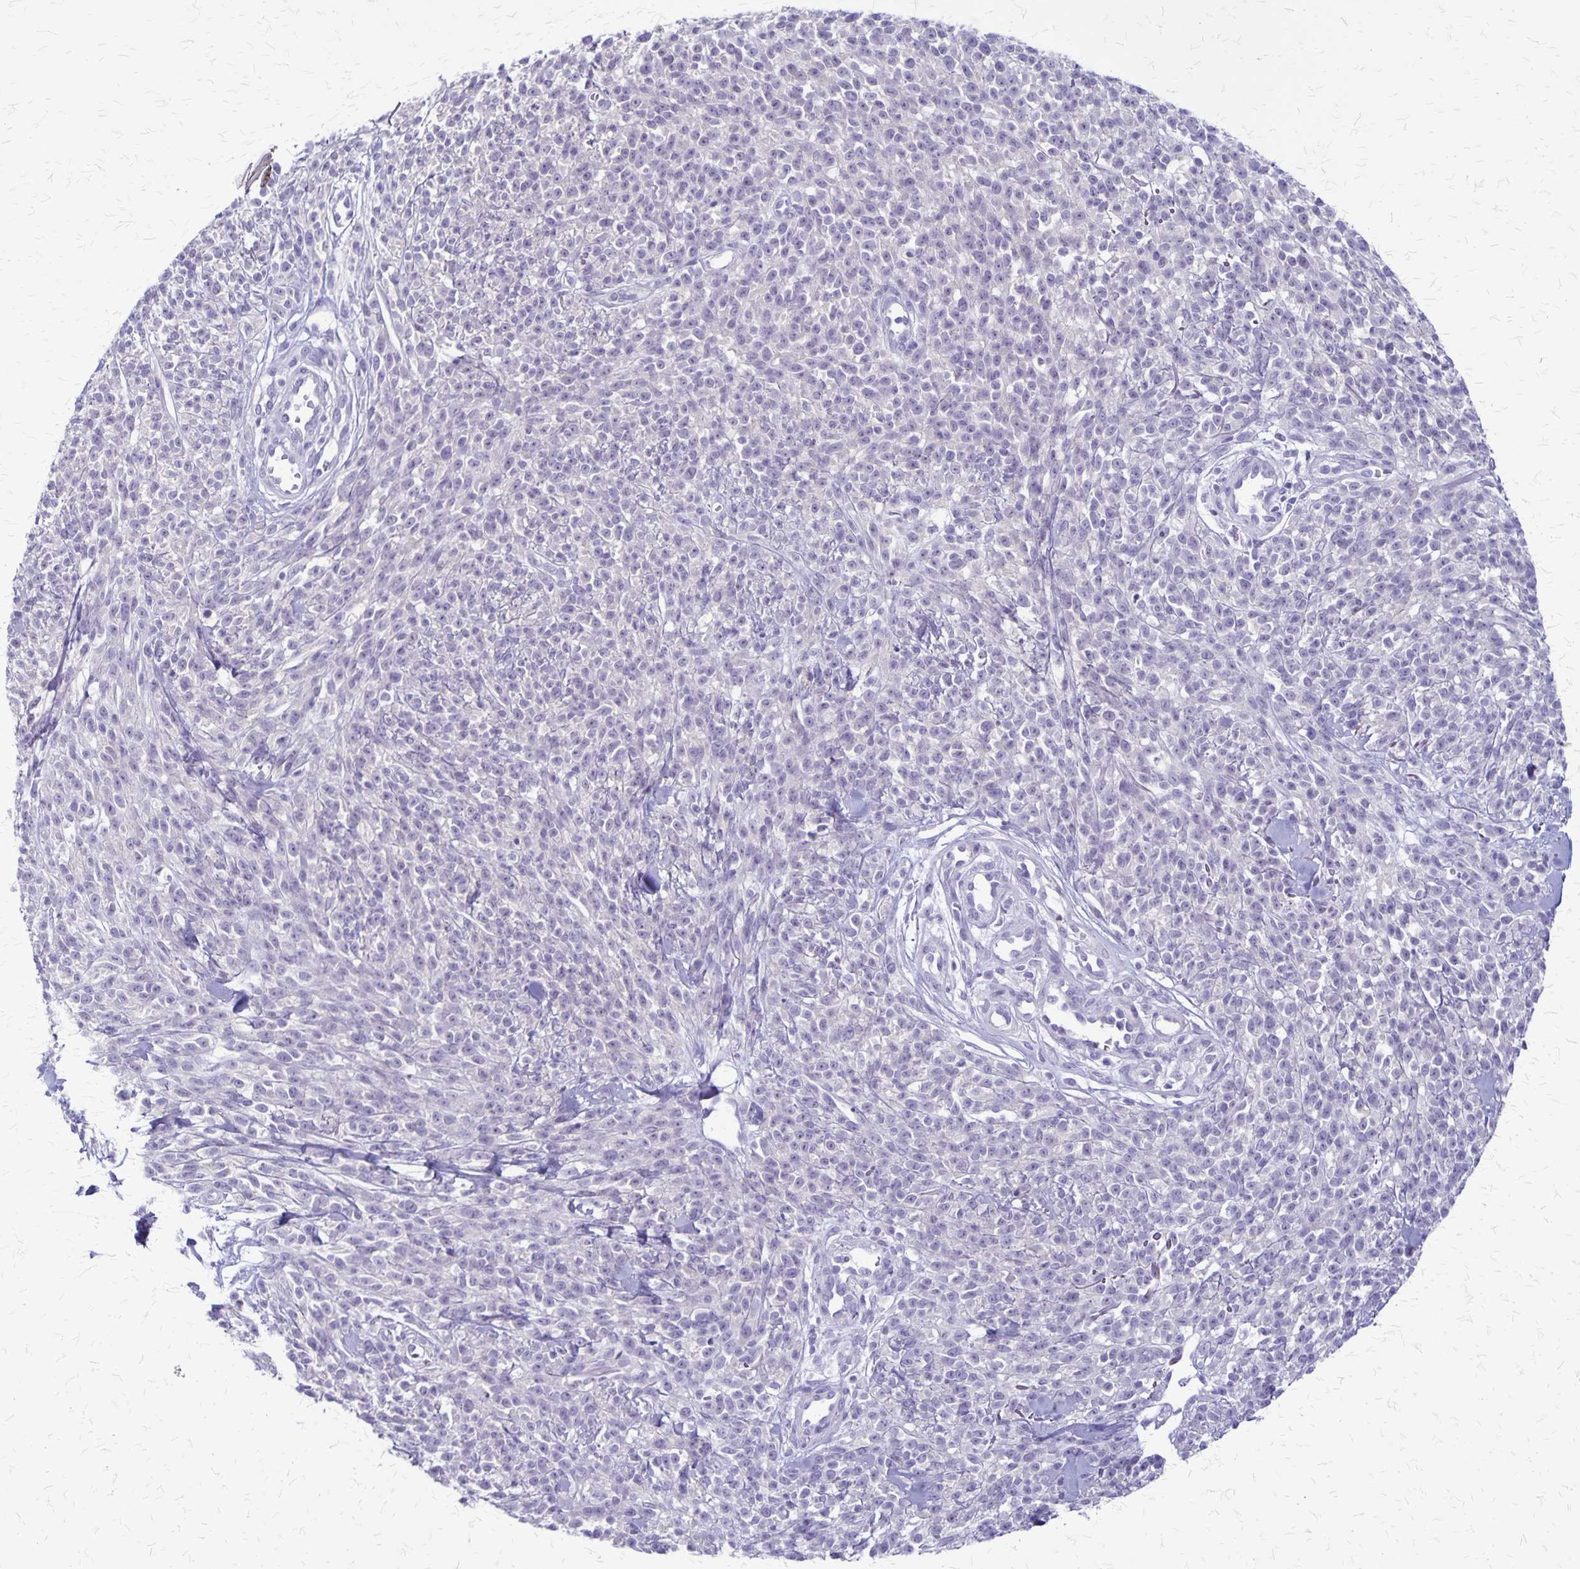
{"staining": {"intensity": "negative", "quantity": "none", "location": "none"}, "tissue": "melanoma", "cell_type": "Tumor cells", "image_type": "cancer", "snomed": [{"axis": "morphology", "description": "Malignant melanoma, NOS"}, {"axis": "topography", "description": "Skin"}, {"axis": "topography", "description": "Skin of trunk"}], "caption": "Immunohistochemistry (IHC) micrograph of melanoma stained for a protein (brown), which demonstrates no positivity in tumor cells.", "gene": "PLXNB3", "patient": {"sex": "male", "age": 74}}